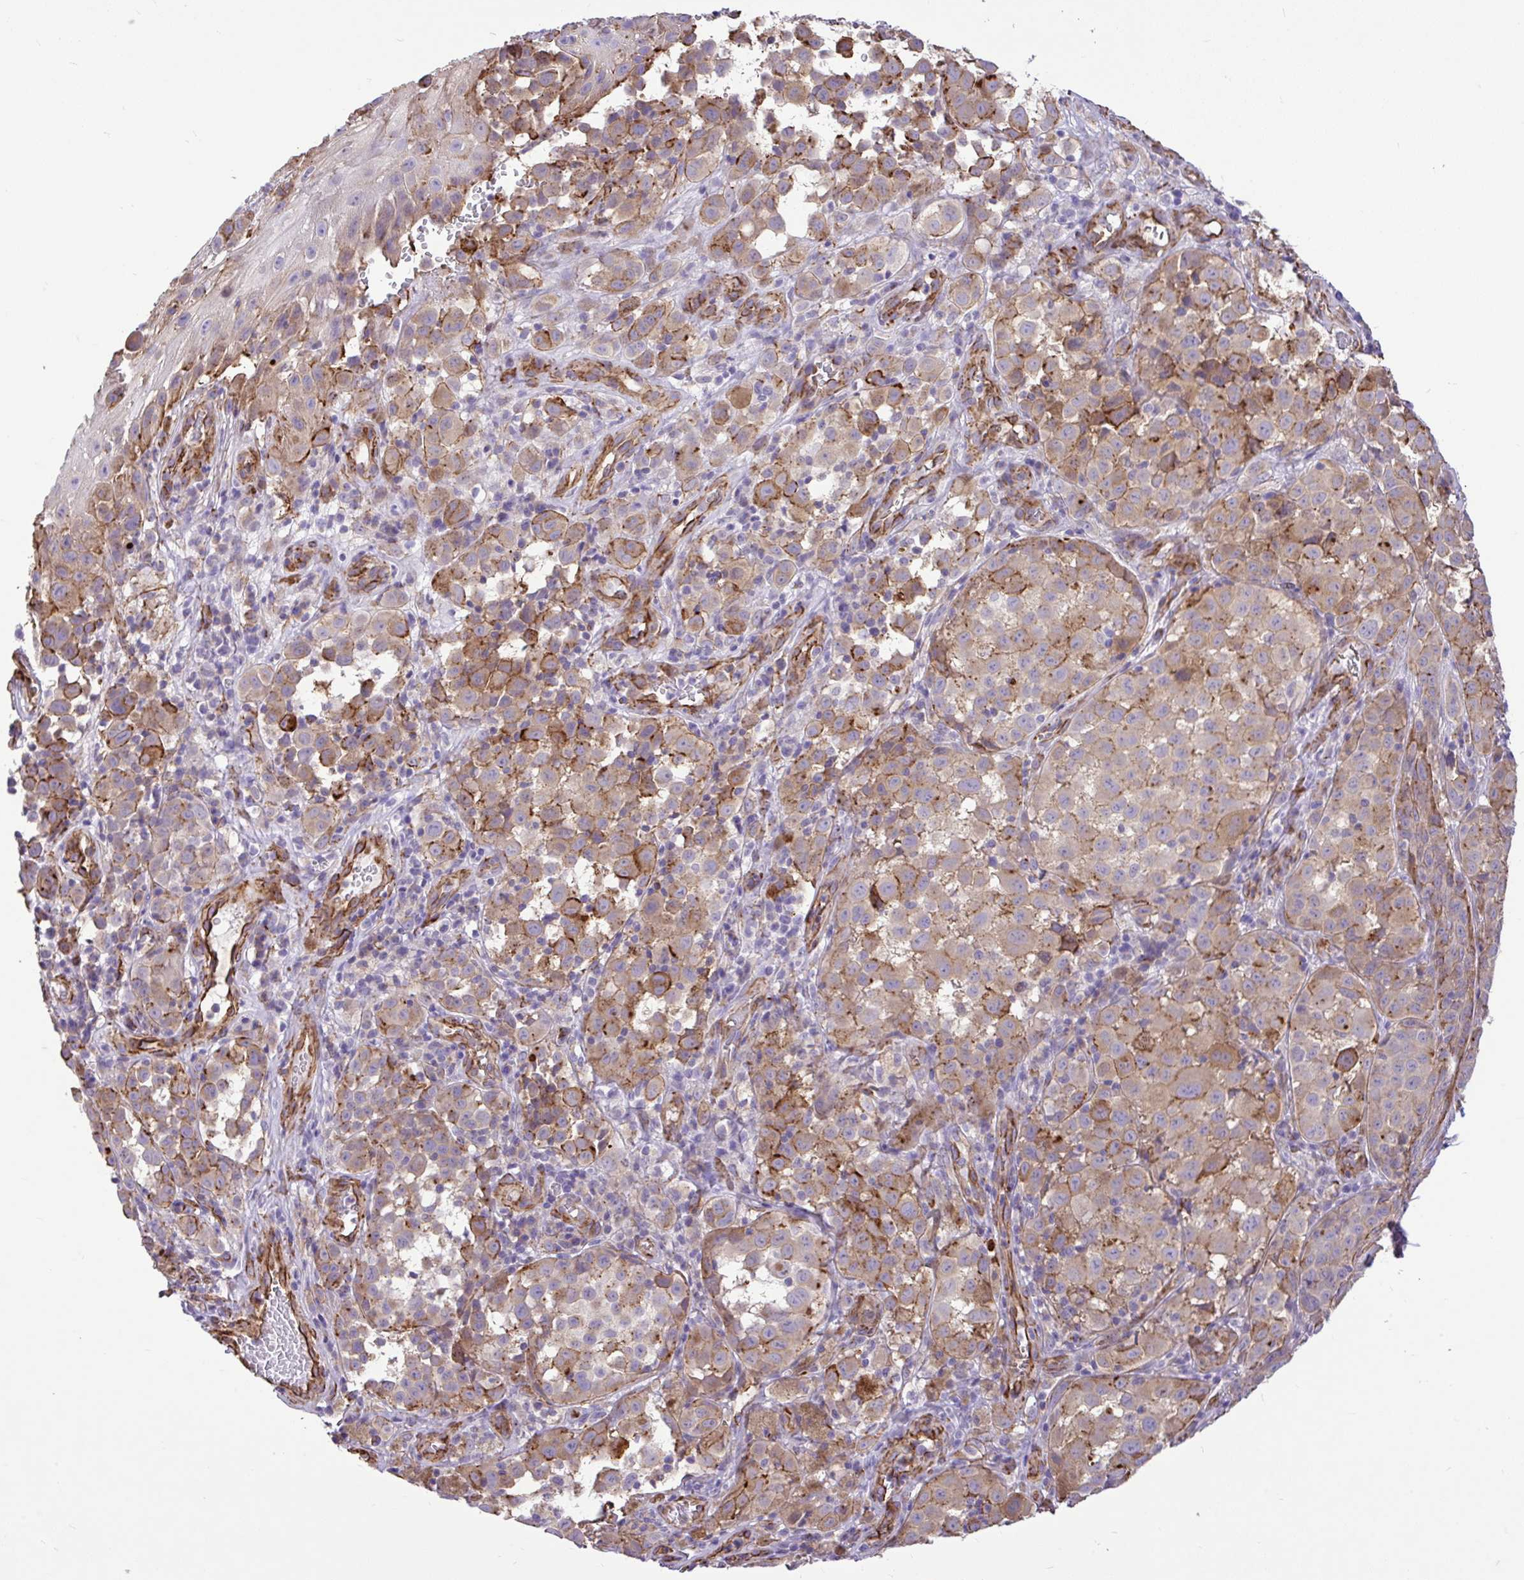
{"staining": {"intensity": "moderate", "quantity": ">75%", "location": "cytoplasmic/membranous"}, "tissue": "melanoma", "cell_type": "Tumor cells", "image_type": "cancer", "snomed": [{"axis": "morphology", "description": "Malignant melanoma, NOS"}, {"axis": "topography", "description": "Skin"}], "caption": "Immunohistochemistry of melanoma exhibits medium levels of moderate cytoplasmic/membranous staining in approximately >75% of tumor cells.", "gene": "PTPRK", "patient": {"sex": "male", "age": 64}}